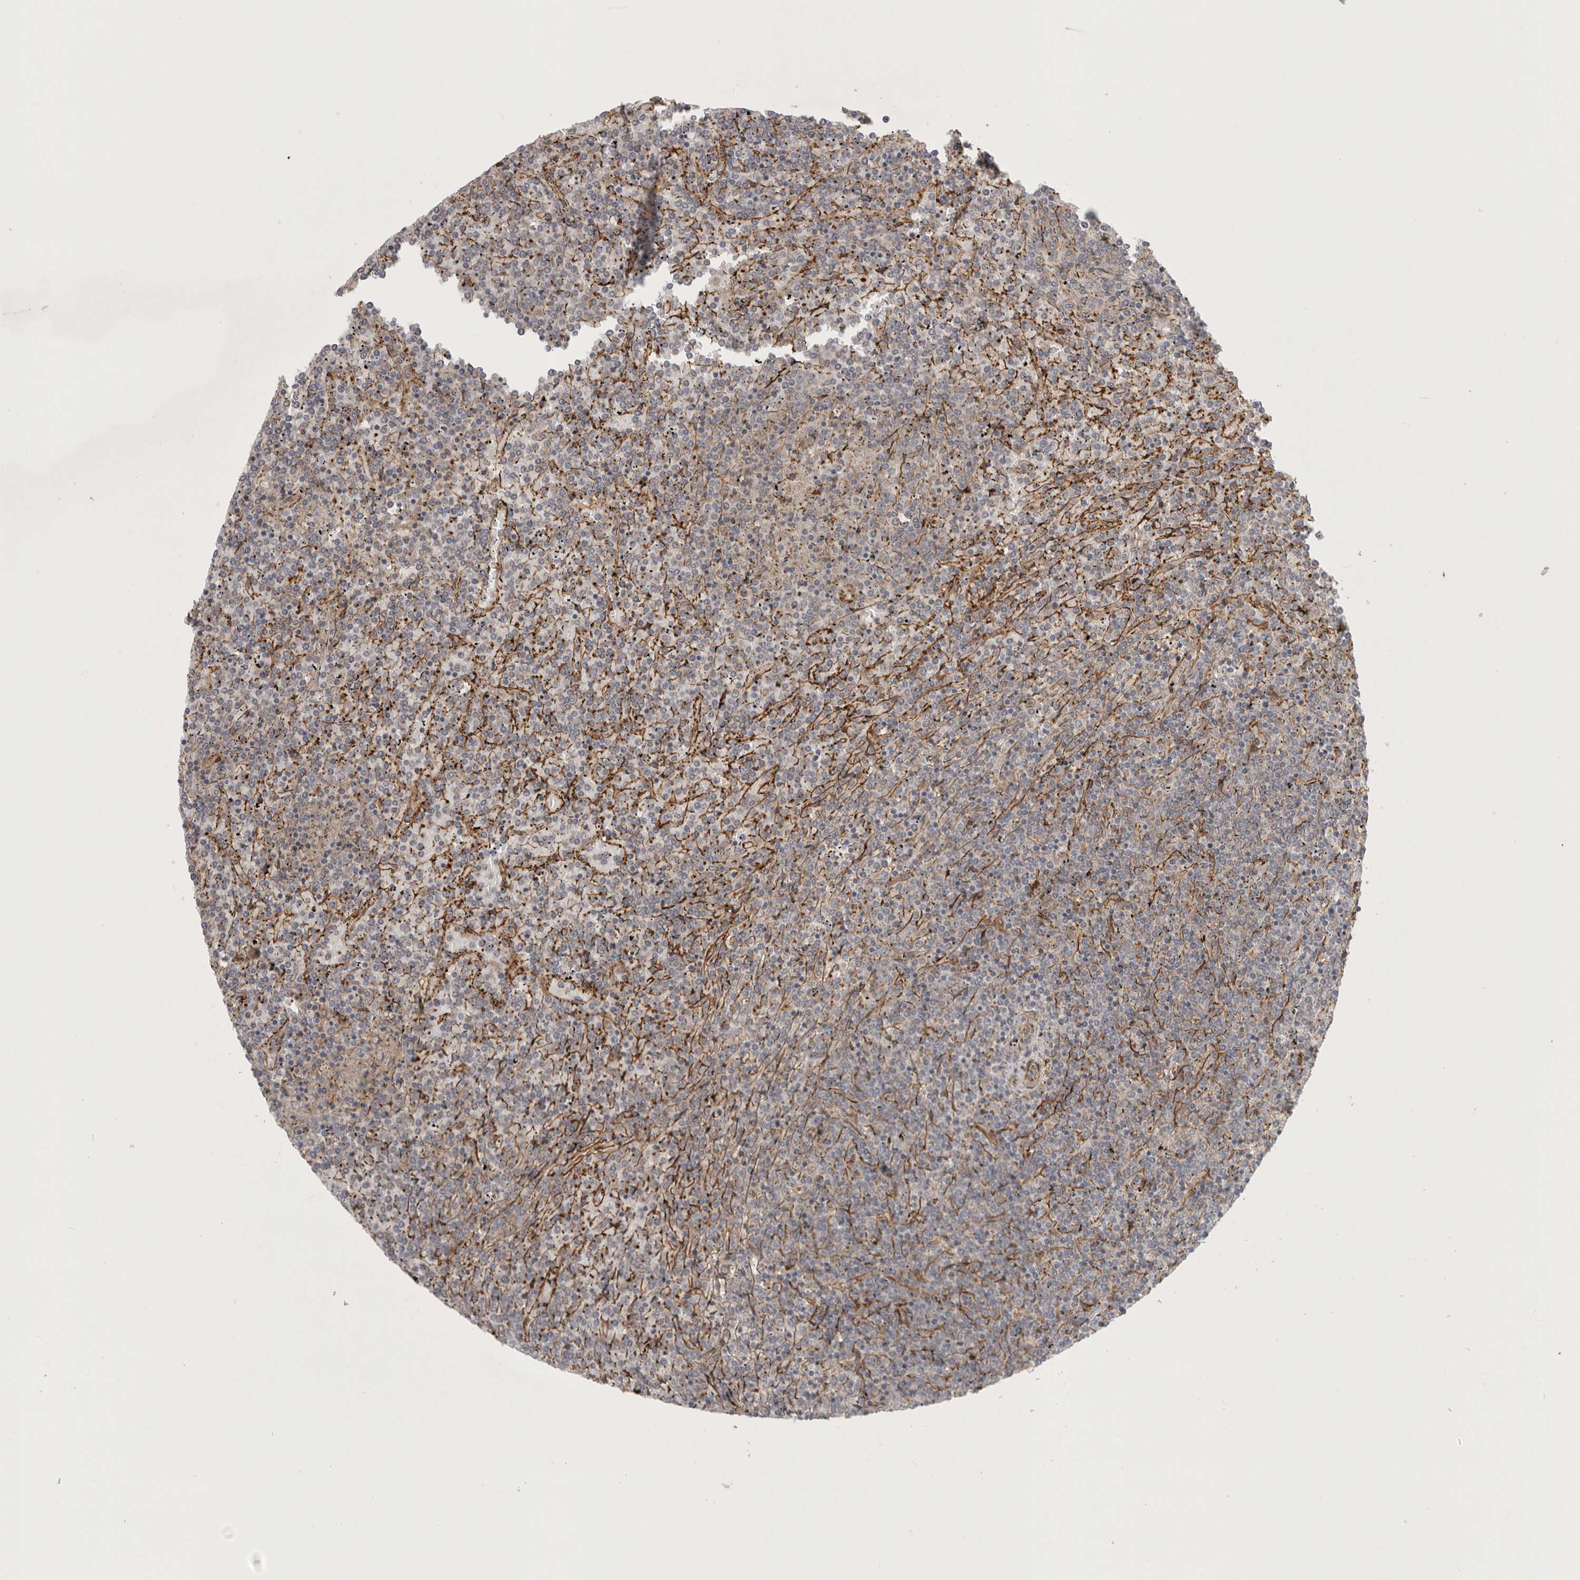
{"staining": {"intensity": "negative", "quantity": "none", "location": "none"}, "tissue": "lymphoma", "cell_type": "Tumor cells", "image_type": "cancer", "snomed": [{"axis": "morphology", "description": "Malignant lymphoma, non-Hodgkin's type, Low grade"}, {"axis": "topography", "description": "Spleen"}], "caption": "An immunohistochemistry photomicrograph of lymphoma is shown. There is no staining in tumor cells of lymphoma. The staining is performed using DAB (3,3'-diaminobenzidine) brown chromogen with nuclei counter-stained in using hematoxylin.", "gene": "LONRF1", "patient": {"sex": "female", "age": 19}}